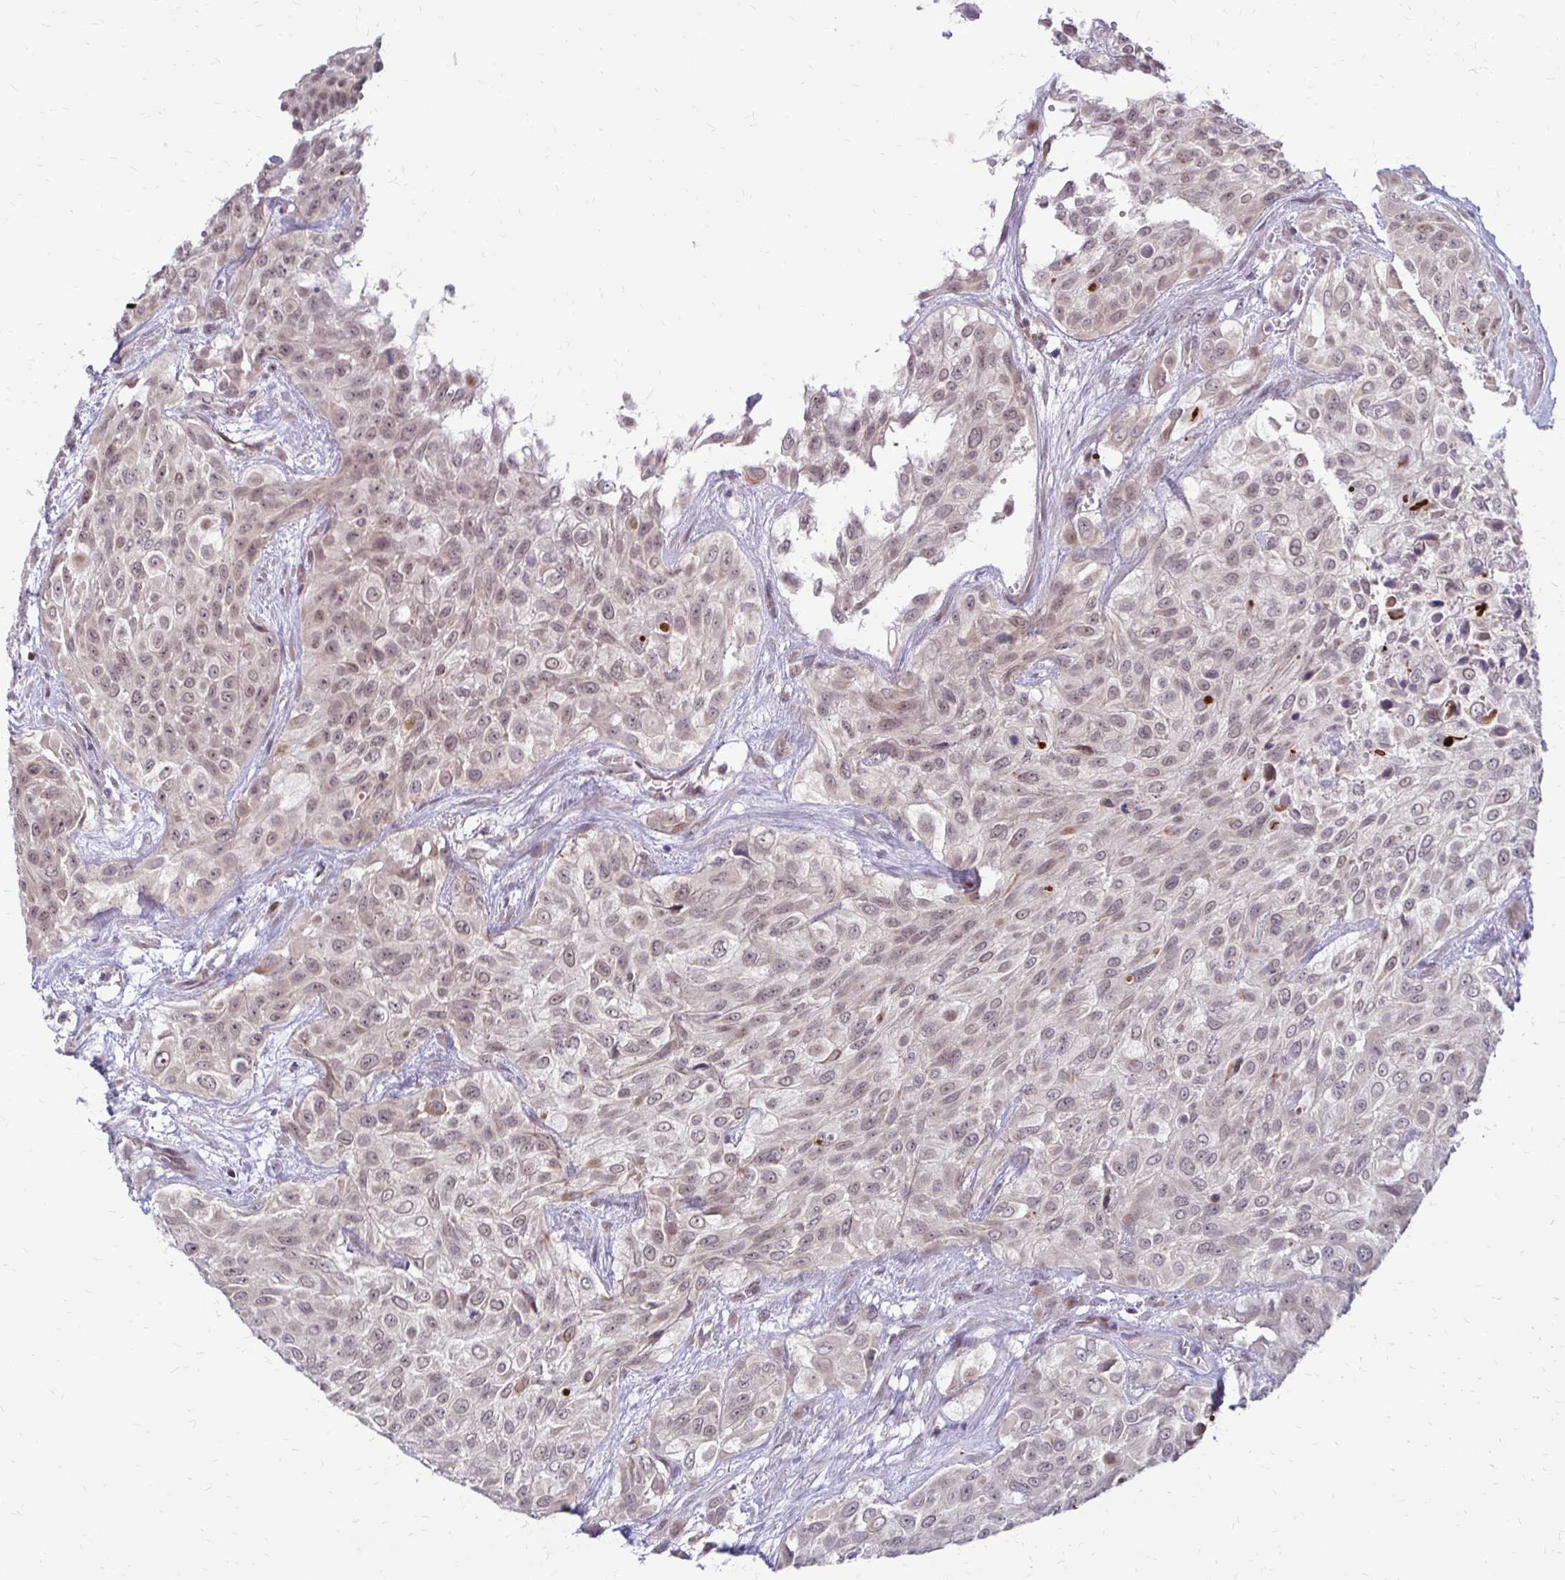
{"staining": {"intensity": "weak", "quantity": "<25%", "location": "cytoplasmic/membranous"}, "tissue": "urothelial cancer", "cell_type": "Tumor cells", "image_type": "cancer", "snomed": [{"axis": "morphology", "description": "Urothelial carcinoma, High grade"}, {"axis": "topography", "description": "Urinary bladder"}], "caption": "Immunohistochemistry photomicrograph of high-grade urothelial carcinoma stained for a protein (brown), which displays no positivity in tumor cells.", "gene": "TRIR", "patient": {"sex": "male", "age": 57}}